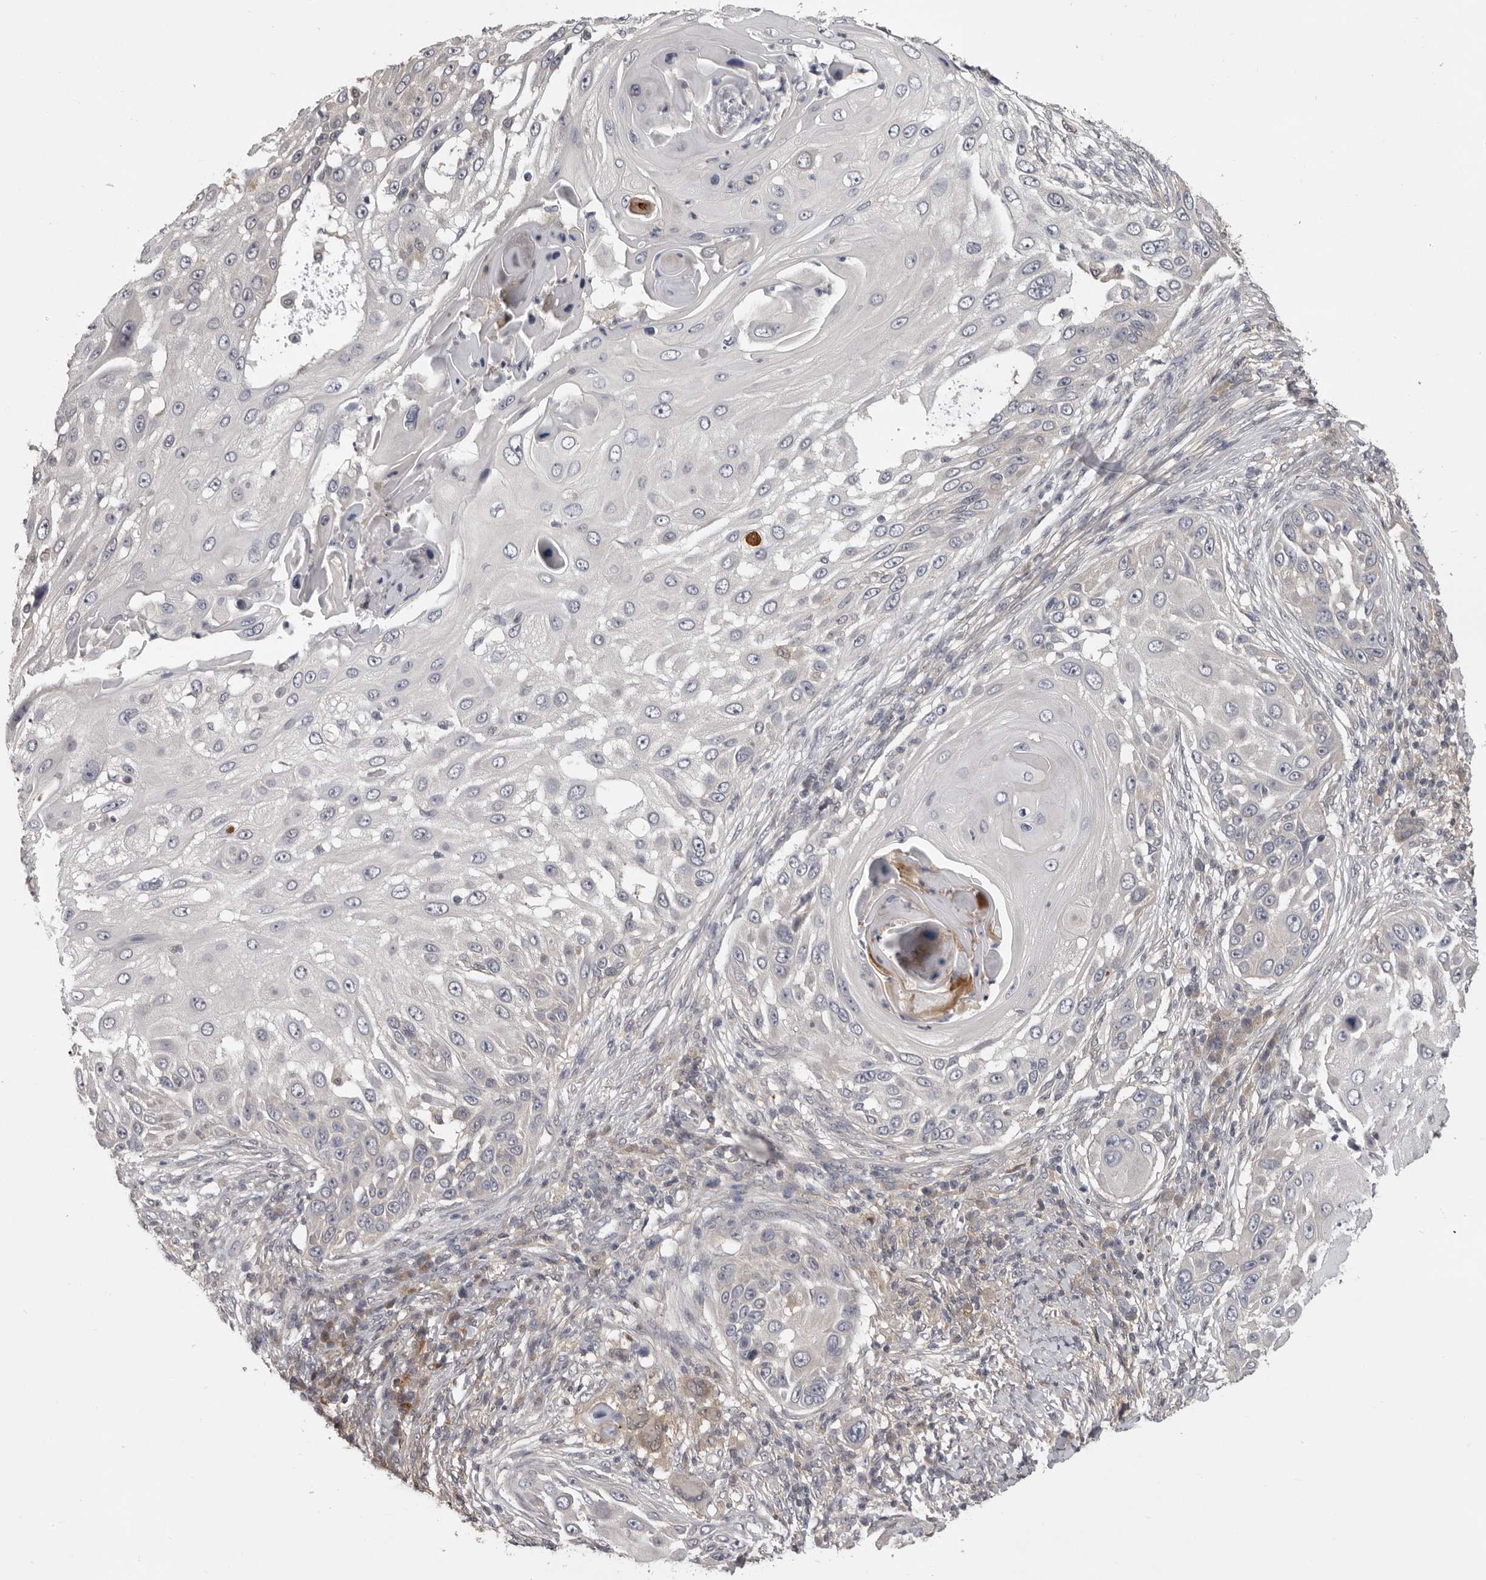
{"staining": {"intensity": "negative", "quantity": "none", "location": "none"}, "tissue": "skin cancer", "cell_type": "Tumor cells", "image_type": "cancer", "snomed": [{"axis": "morphology", "description": "Squamous cell carcinoma, NOS"}, {"axis": "topography", "description": "Skin"}], "caption": "This is a image of IHC staining of skin squamous cell carcinoma, which shows no positivity in tumor cells. (Stains: DAB immunohistochemistry (IHC) with hematoxylin counter stain, Microscopy: brightfield microscopy at high magnification).", "gene": "MDH1", "patient": {"sex": "female", "age": 44}}